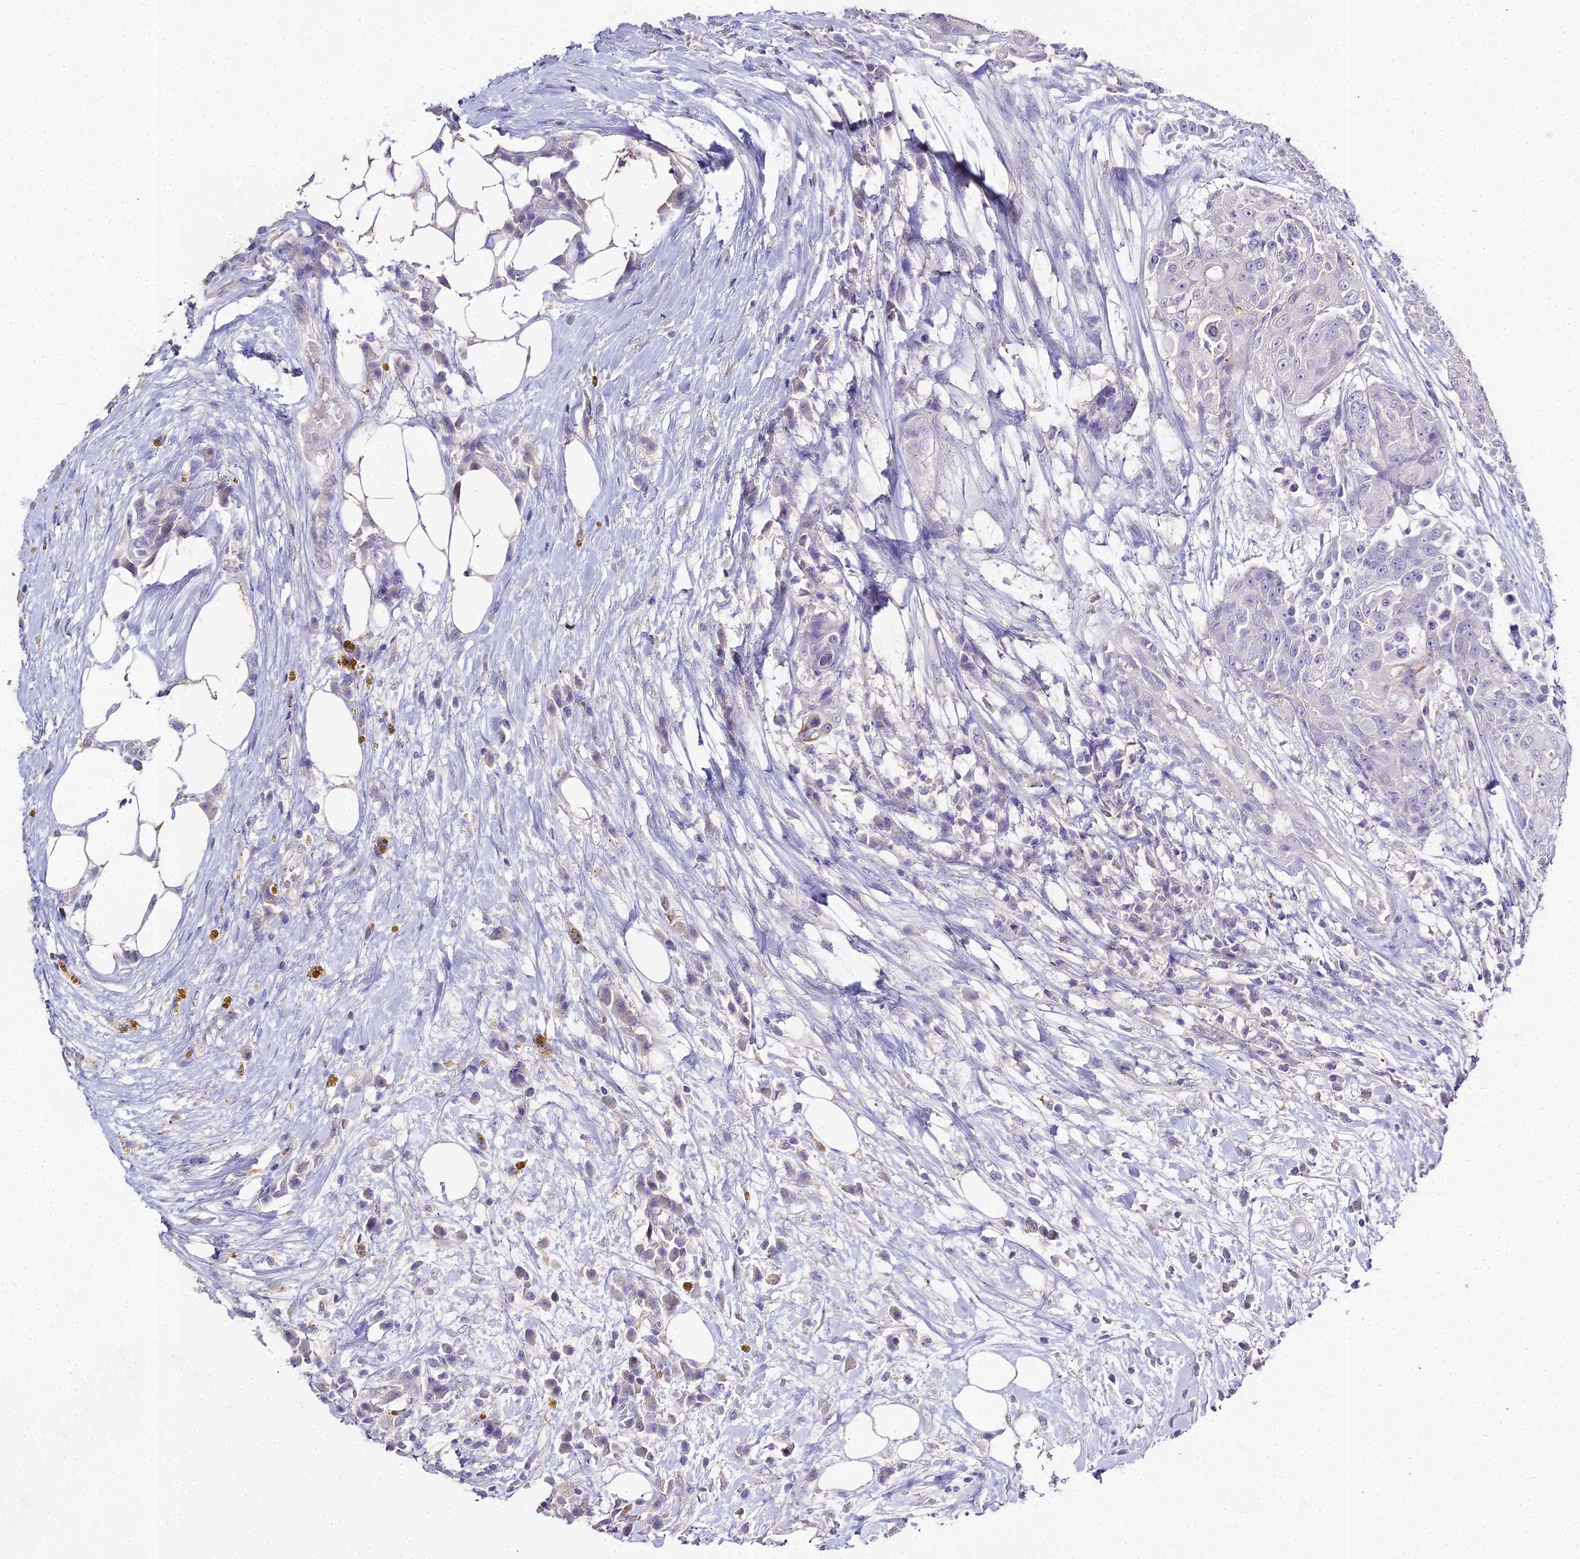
{"staining": {"intensity": "negative", "quantity": "none", "location": "none"}, "tissue": "urothelial cancer", "cell_type": "Tumor cells", "image_type": "cancer", "snomed": [{"axis": "morphology", "description": "Urothelial carcinoma, High grade"}, {"axis": "topography", "description": "Urinary bladder"}], "caption": "Urothelial cancer stained for a protein using IHC shows no positivity tumor cells.", "gene": "GLYAT", "patient": {"sex": "female", "age": 63}}